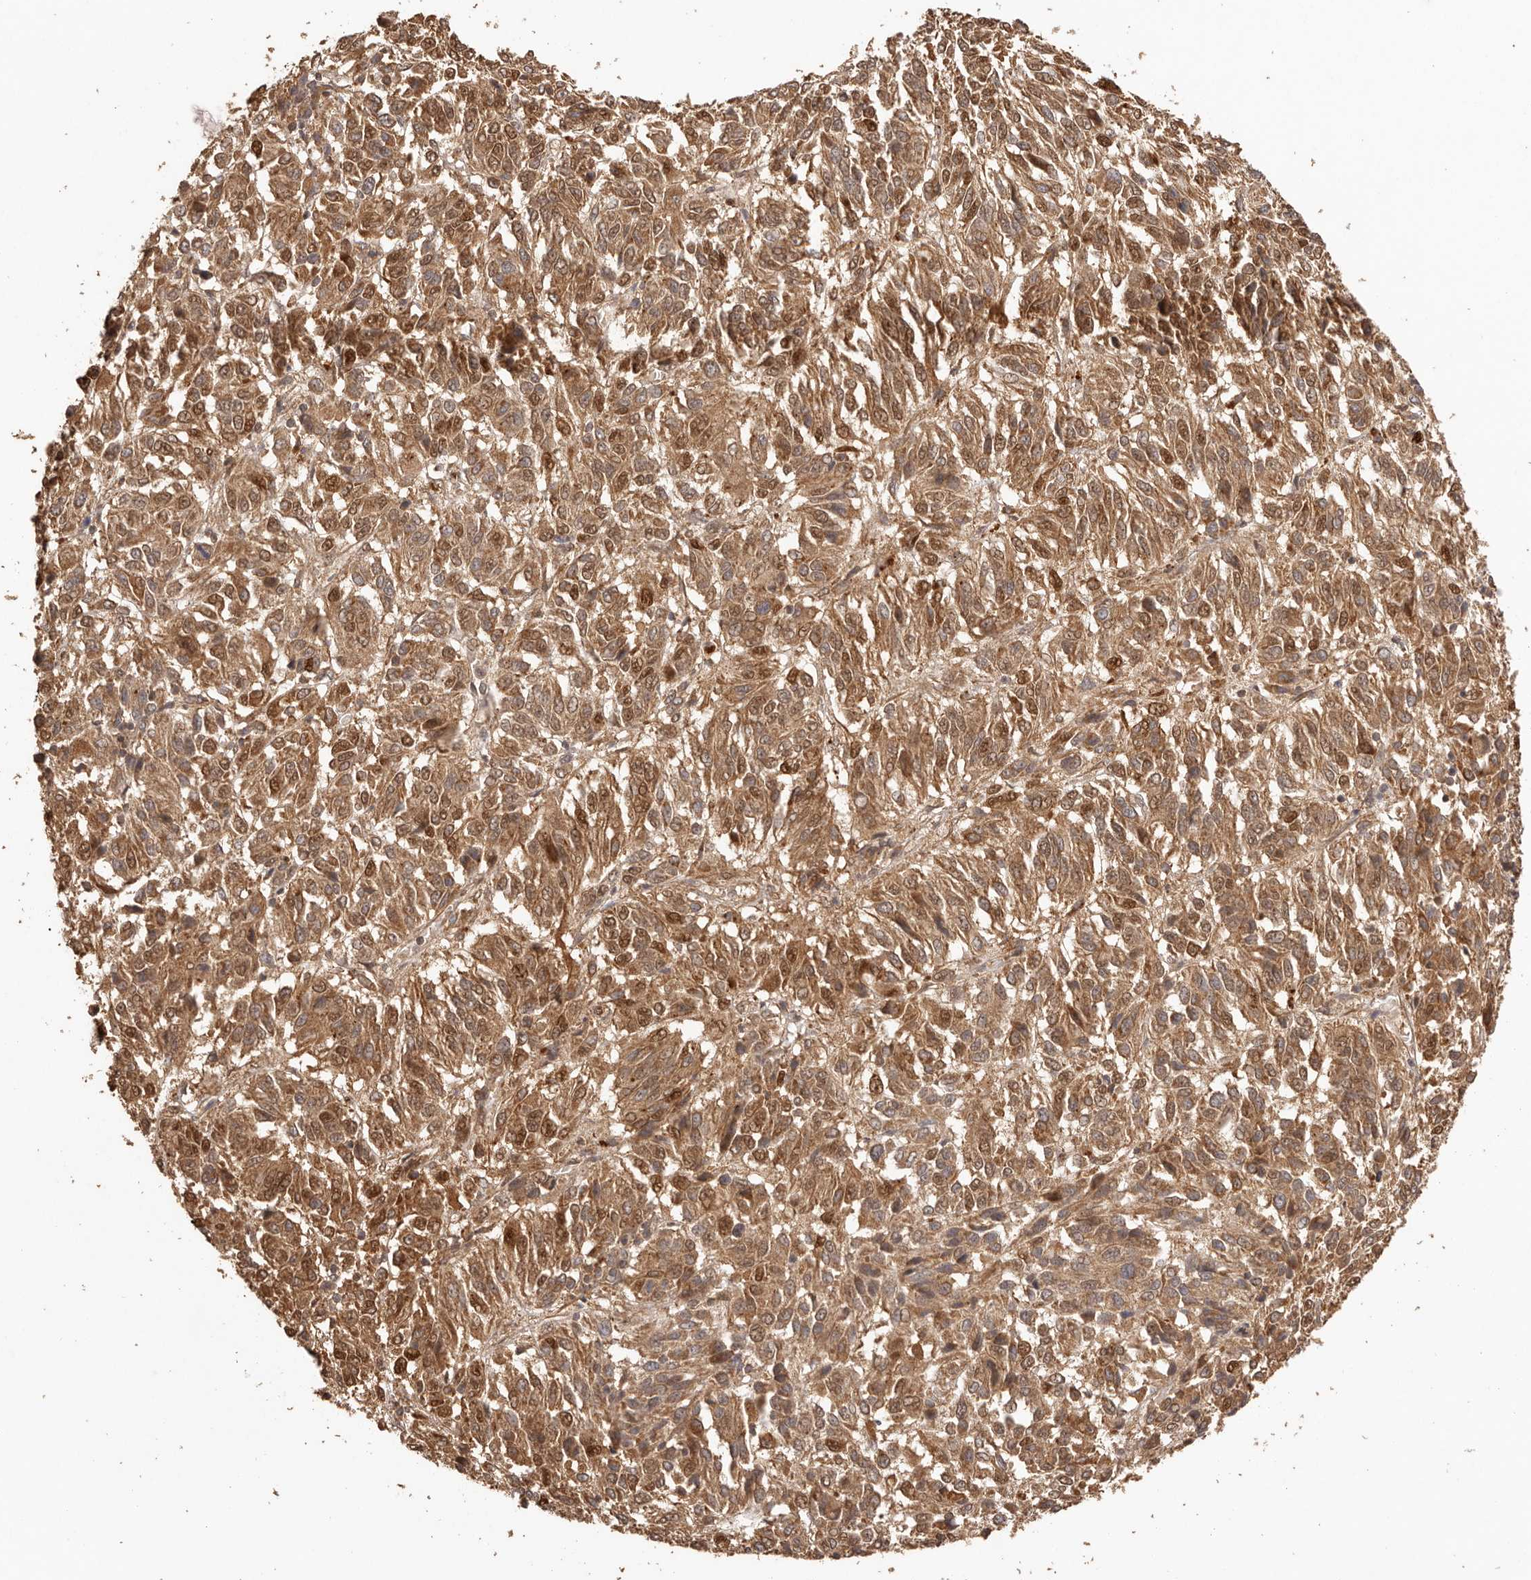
{"staining": {"intensity": "moderate", "quantity": ">75%", "location": "cytoplasmic/membranous,nuclear"}, "tissue": "melanoma", "cell_type": "Tumor cells", "image_type": "cancer", "snomed": [{"axis": "morphology", "description": "Malignant melanoma, Metastatic site"}, {"axis": "topography", "description": "Lung"}], "caption": "Moderate cytoplasmic/membranous and nuclear staining for a protein is present in approximately >75% of tumor cells of malignant melanoma (metastatic site) using immunohistochemistry (IHC).", "gene": "UBR2", "patient": {"sex": "male", "age": 64}}